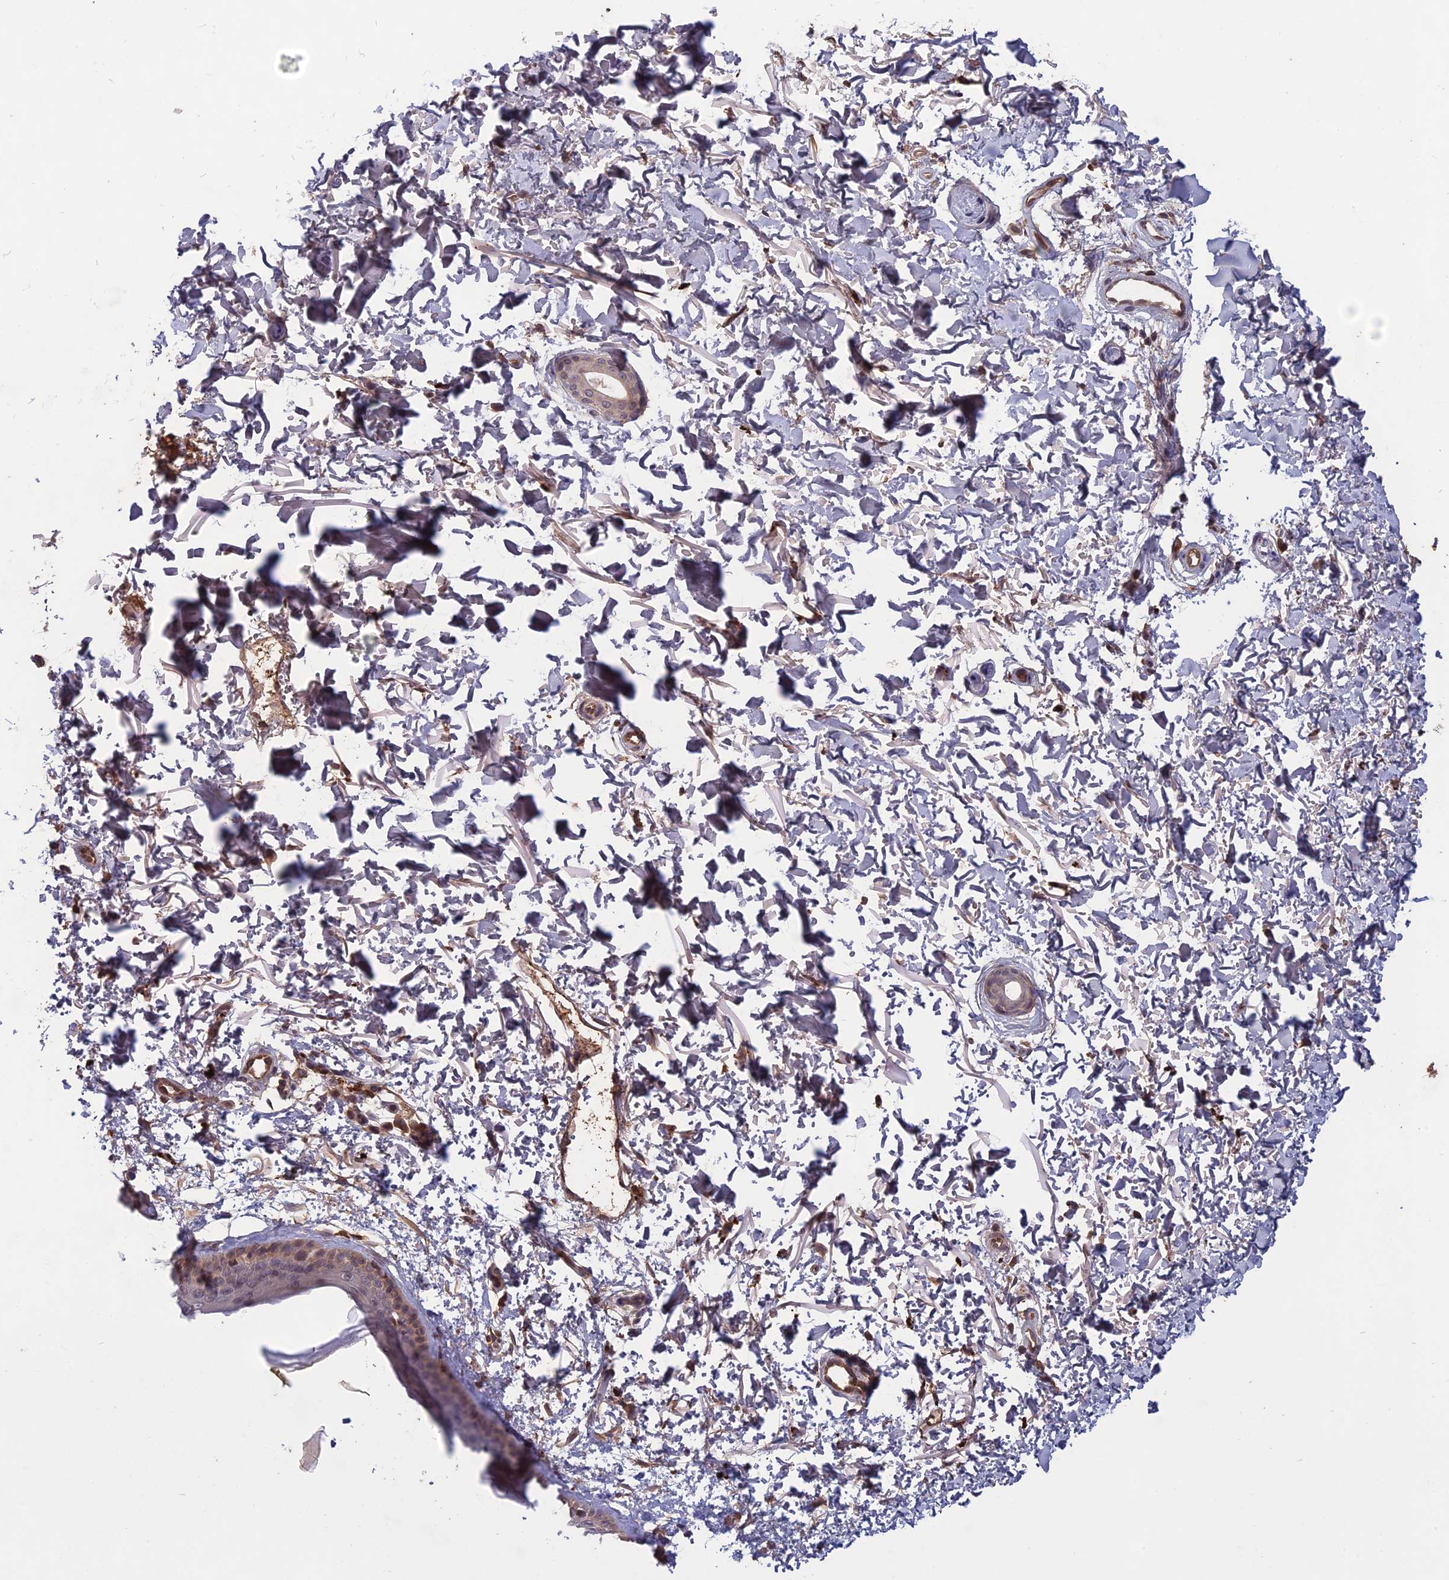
{"staining": {"intensity": "moderate", "quantity": ">75%", "location": "cytoplasmic/membranous"}, "tissue": "skin", "cell_type": "Fibroblasts", "image_type": "normal", "snomed": [{"axis": "morphology", "description": "Normal tissue, NOS"}, {"axis": "topography", "description": "Skin"}], "caption": "There is medium levels of moderate cytoplasmic/membranous positivity in fibroblasts of normal skin, as demonstrated by immunohistochemical staining (brown color).", "gene": "ADO", "patient": {"sex": "male", "age": 66}}